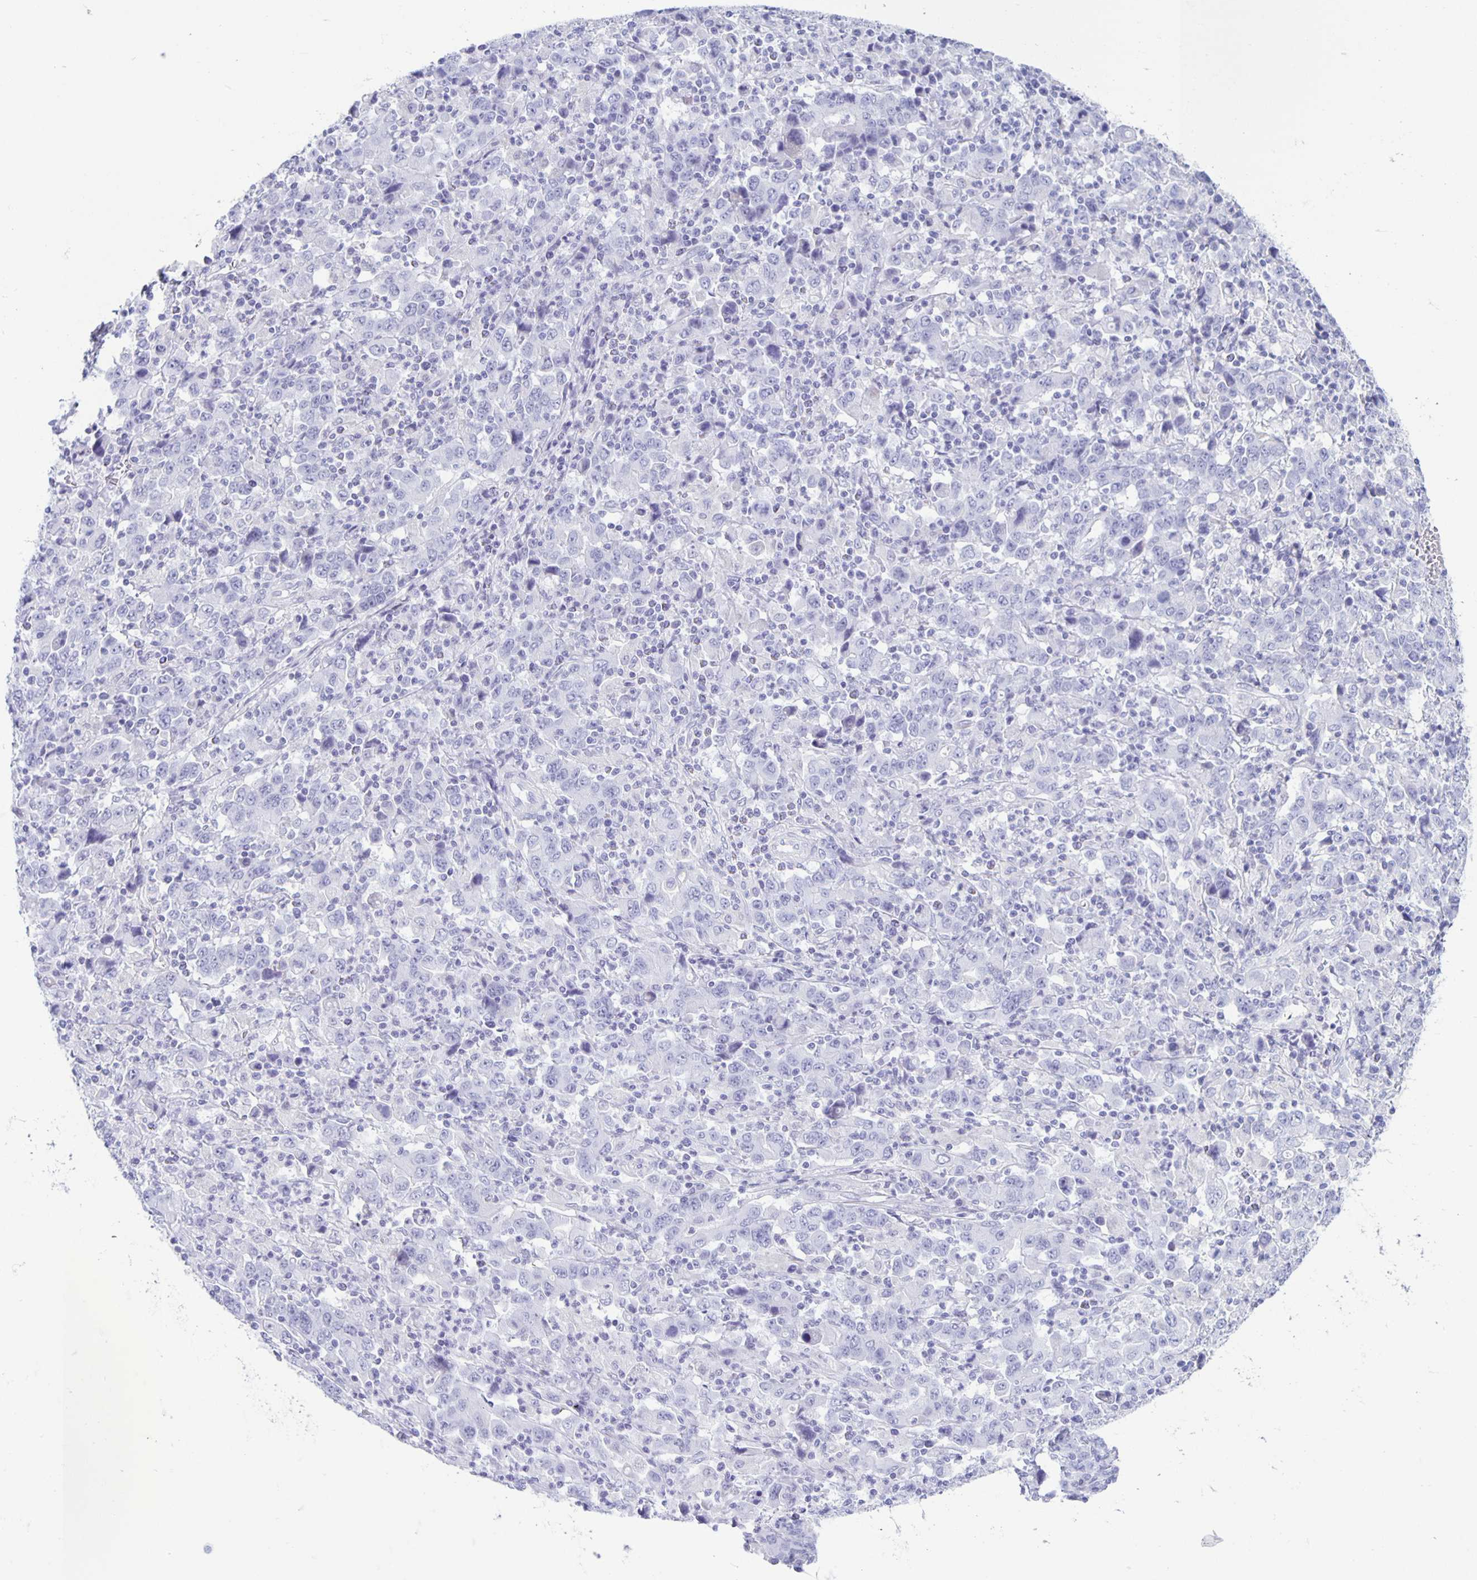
{"staining": {"intensity": "negative", "quantity": "none", "location": "none"}, "tissue": "stomach cancer", "cell_type": "Tumor cells", "image_type": "cancer", "snomed": [{"axis": "morphology", "description": "Adenocarcinoma, NOS"}, {"axis": "topography", "description": "Stomach, upper"}], "caption": "The micrograph exhibits no significant staining in tumor cells of stomach cancer.", "gene": "CT45A5", "patient": {"sex": "male", "age": 69}}